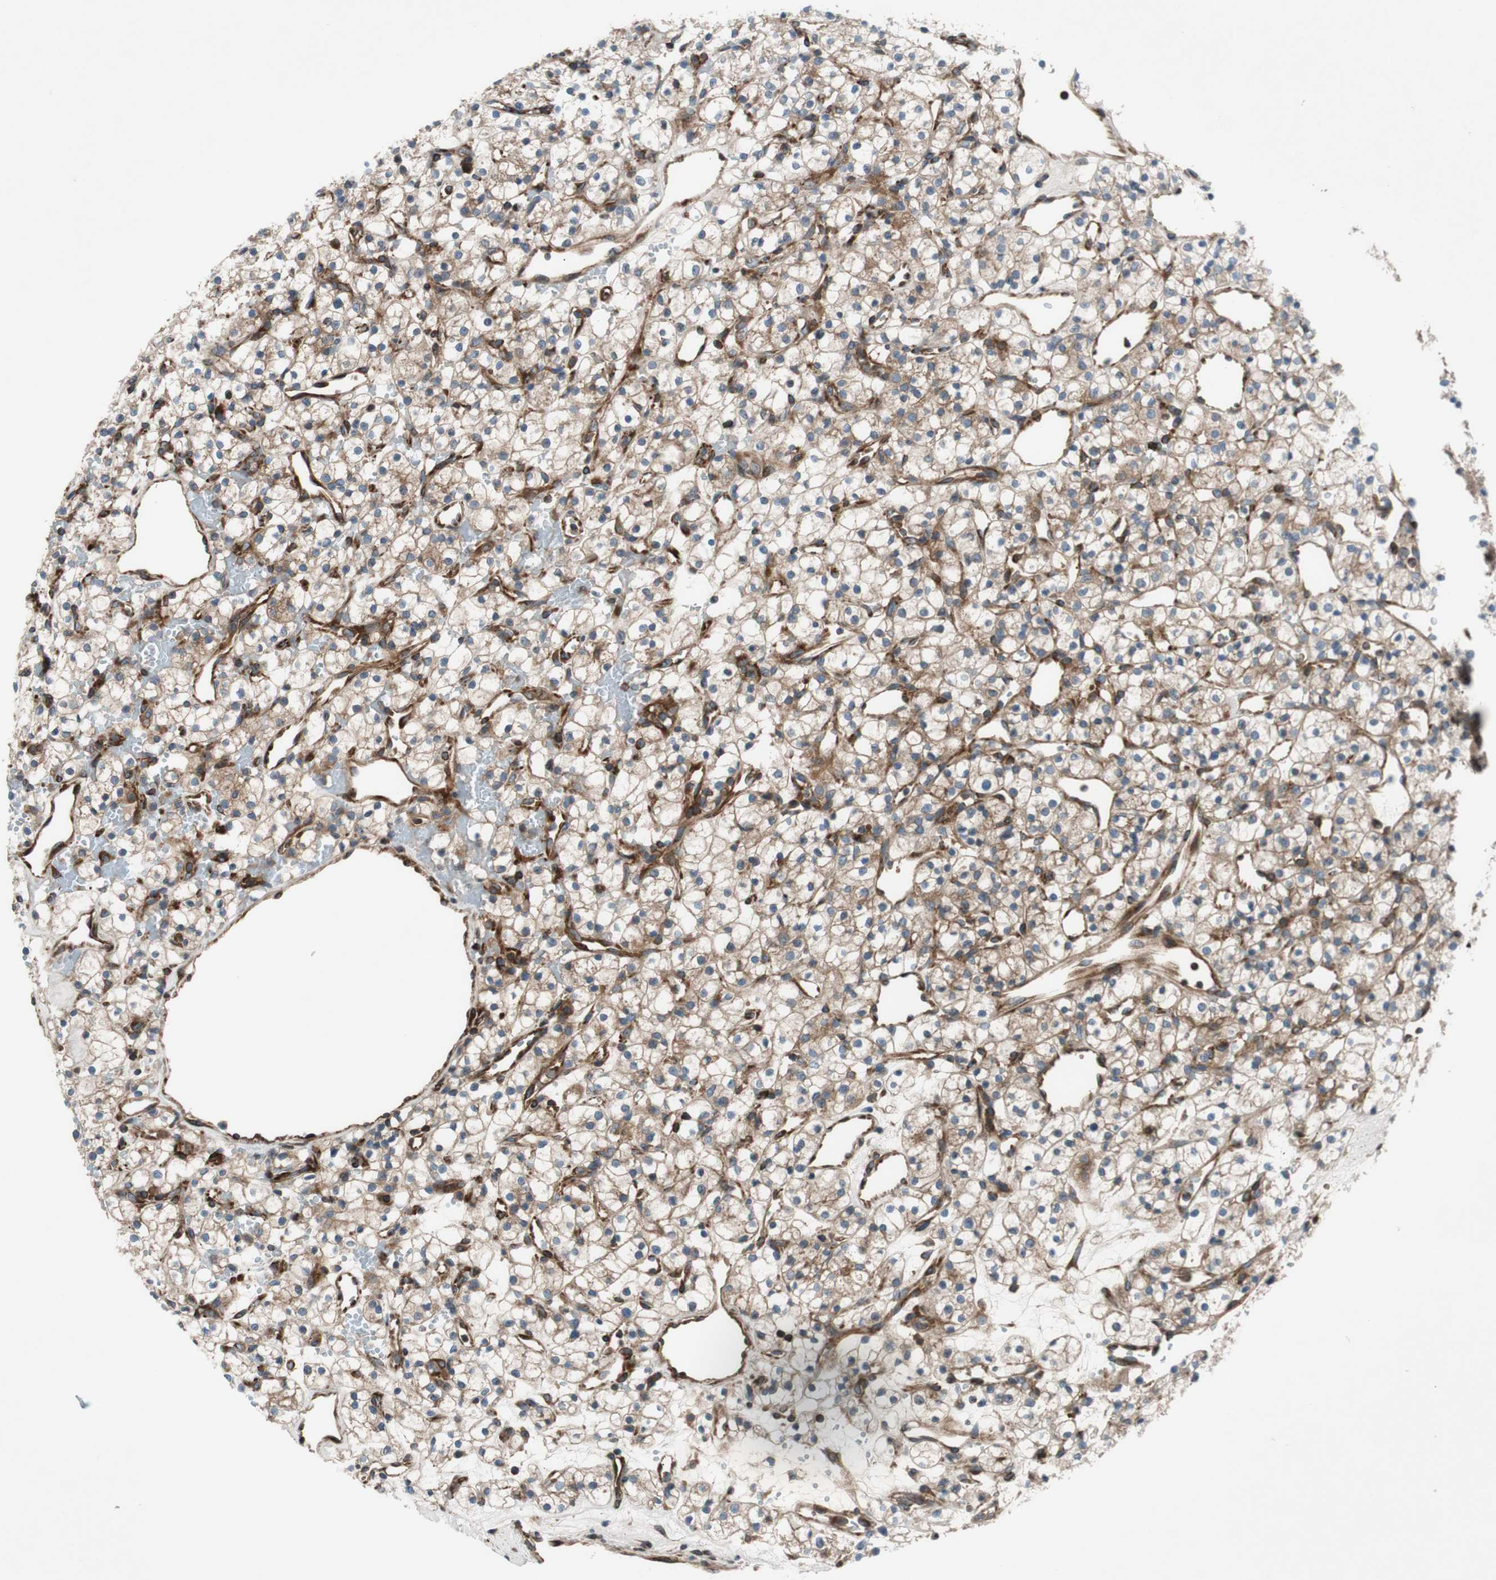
{"staining": {"intensity": "weak", "quantity": ">75%", "location": "cytoplasmic/membranous"}, "tissue": "renal cancer", "cell_type": "Tumor cells", "image_type": "cancer", "snomed": [{"axis": "morphology", "description": "Adenocarcinoma, NOS"}, {"axis": "topography", "description": "Kidney"}], "caption": "Immunohistochemical staining of human renal cancer reveals low levels of weak cytoplasmic/membranous protein positivity in about >75% of tumor cells.", "gene": "CCN4", "patient": {"sex": "female", "age": 60}}